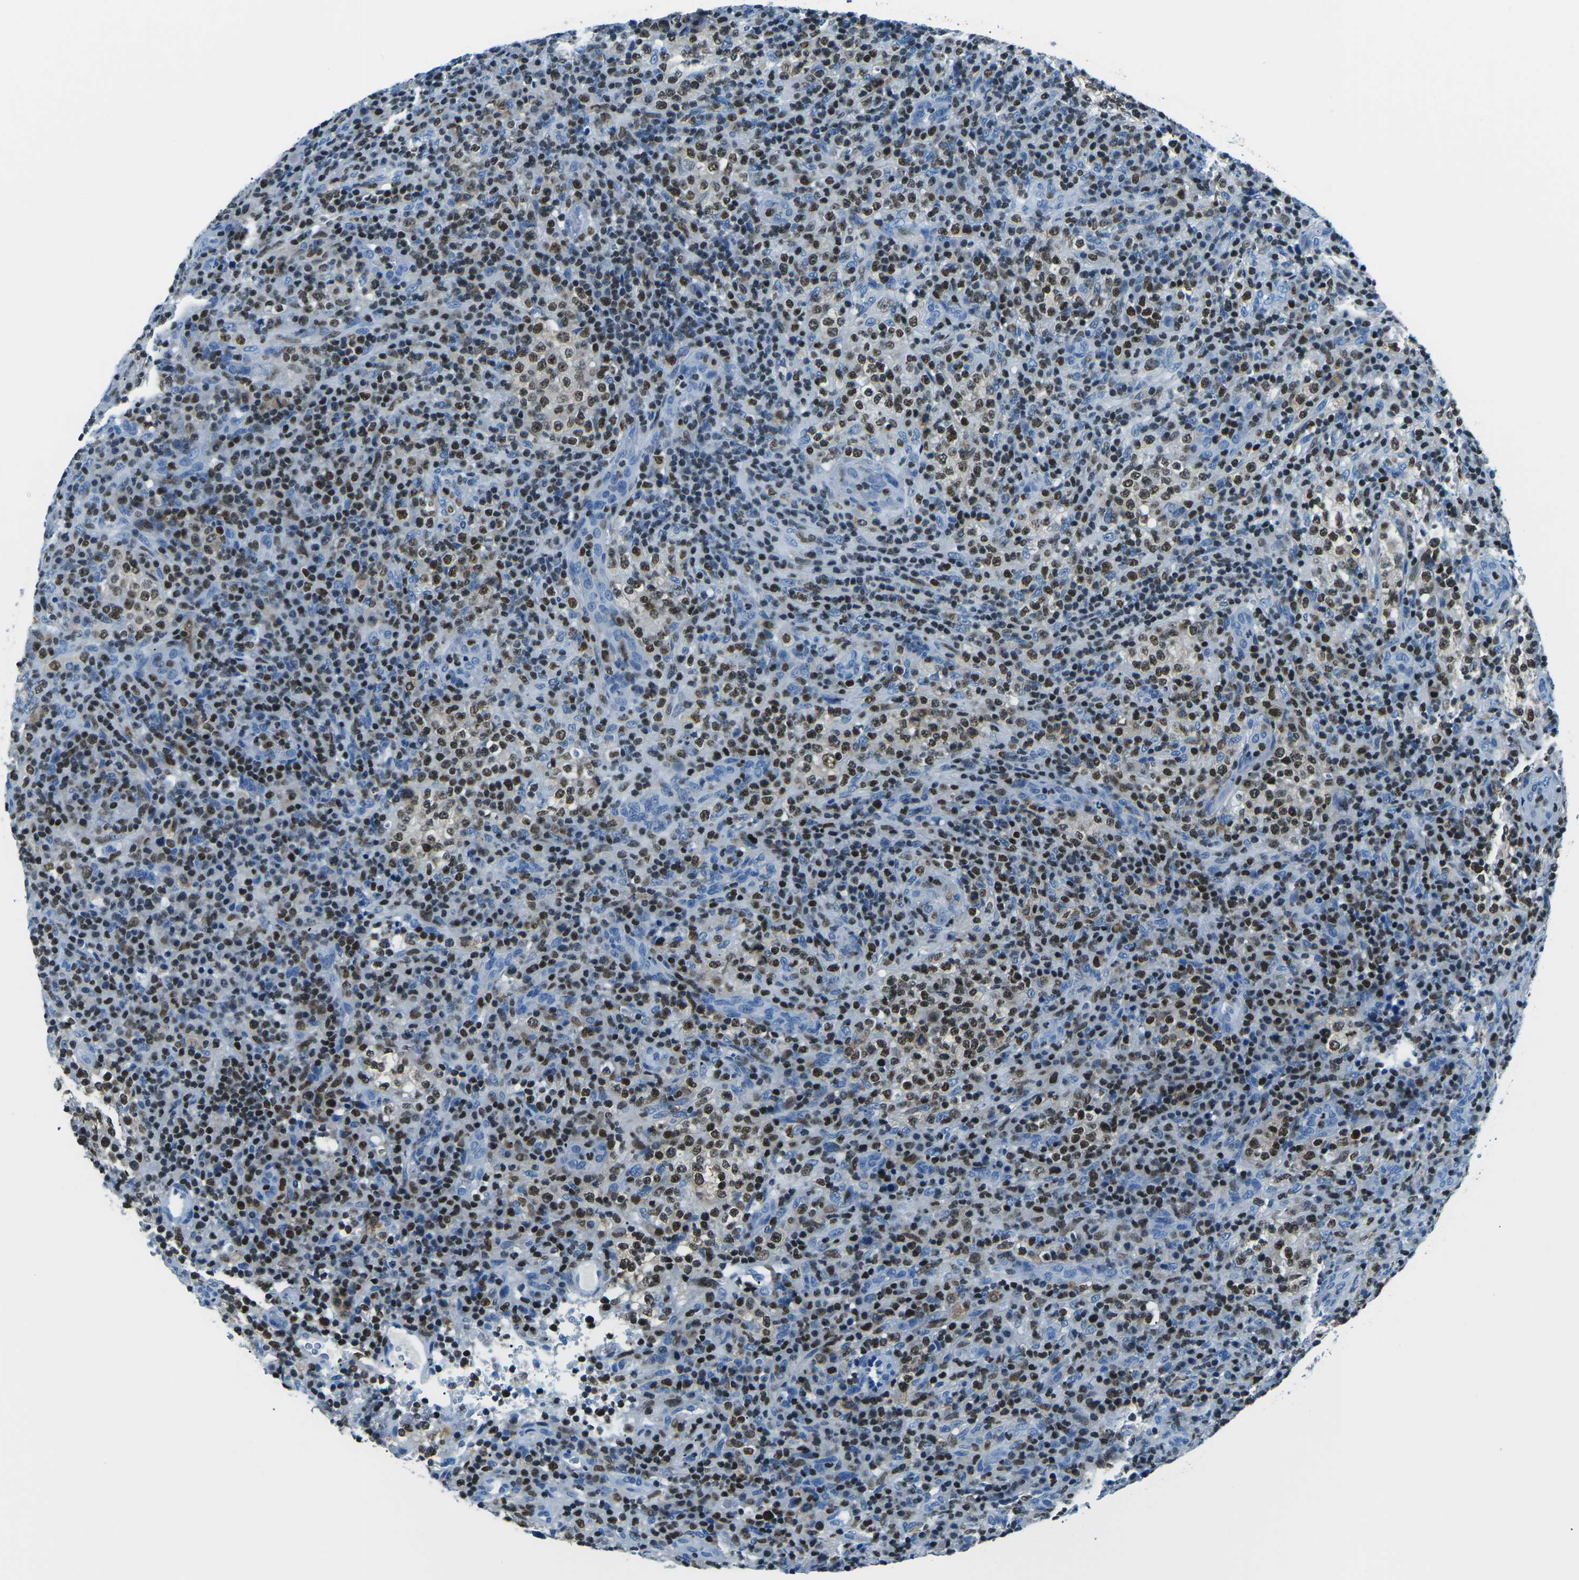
{"staining": {"intensity": "strong", "quantity": "25%-75%", "location": "nuclear"}, "tissue": "lymphoma", "cell_type": "Tumor cells", "image_type": "cancer", "snomed": [{"axis": "morphology", "description": "Malignant lymphoma, non-Hodgkin's type, High grade"}, {"axis": "topography", "description": "Lymph node"}], "caption": "Human high-grade malignant lymphoma, non-Hodgkin's type stained with a brown dye shows strong nuclear positive positivity in approximately 25%-75% of tumor cells.", "gene": "CELF2", "patient": {"sex": "female", "age": 76}}